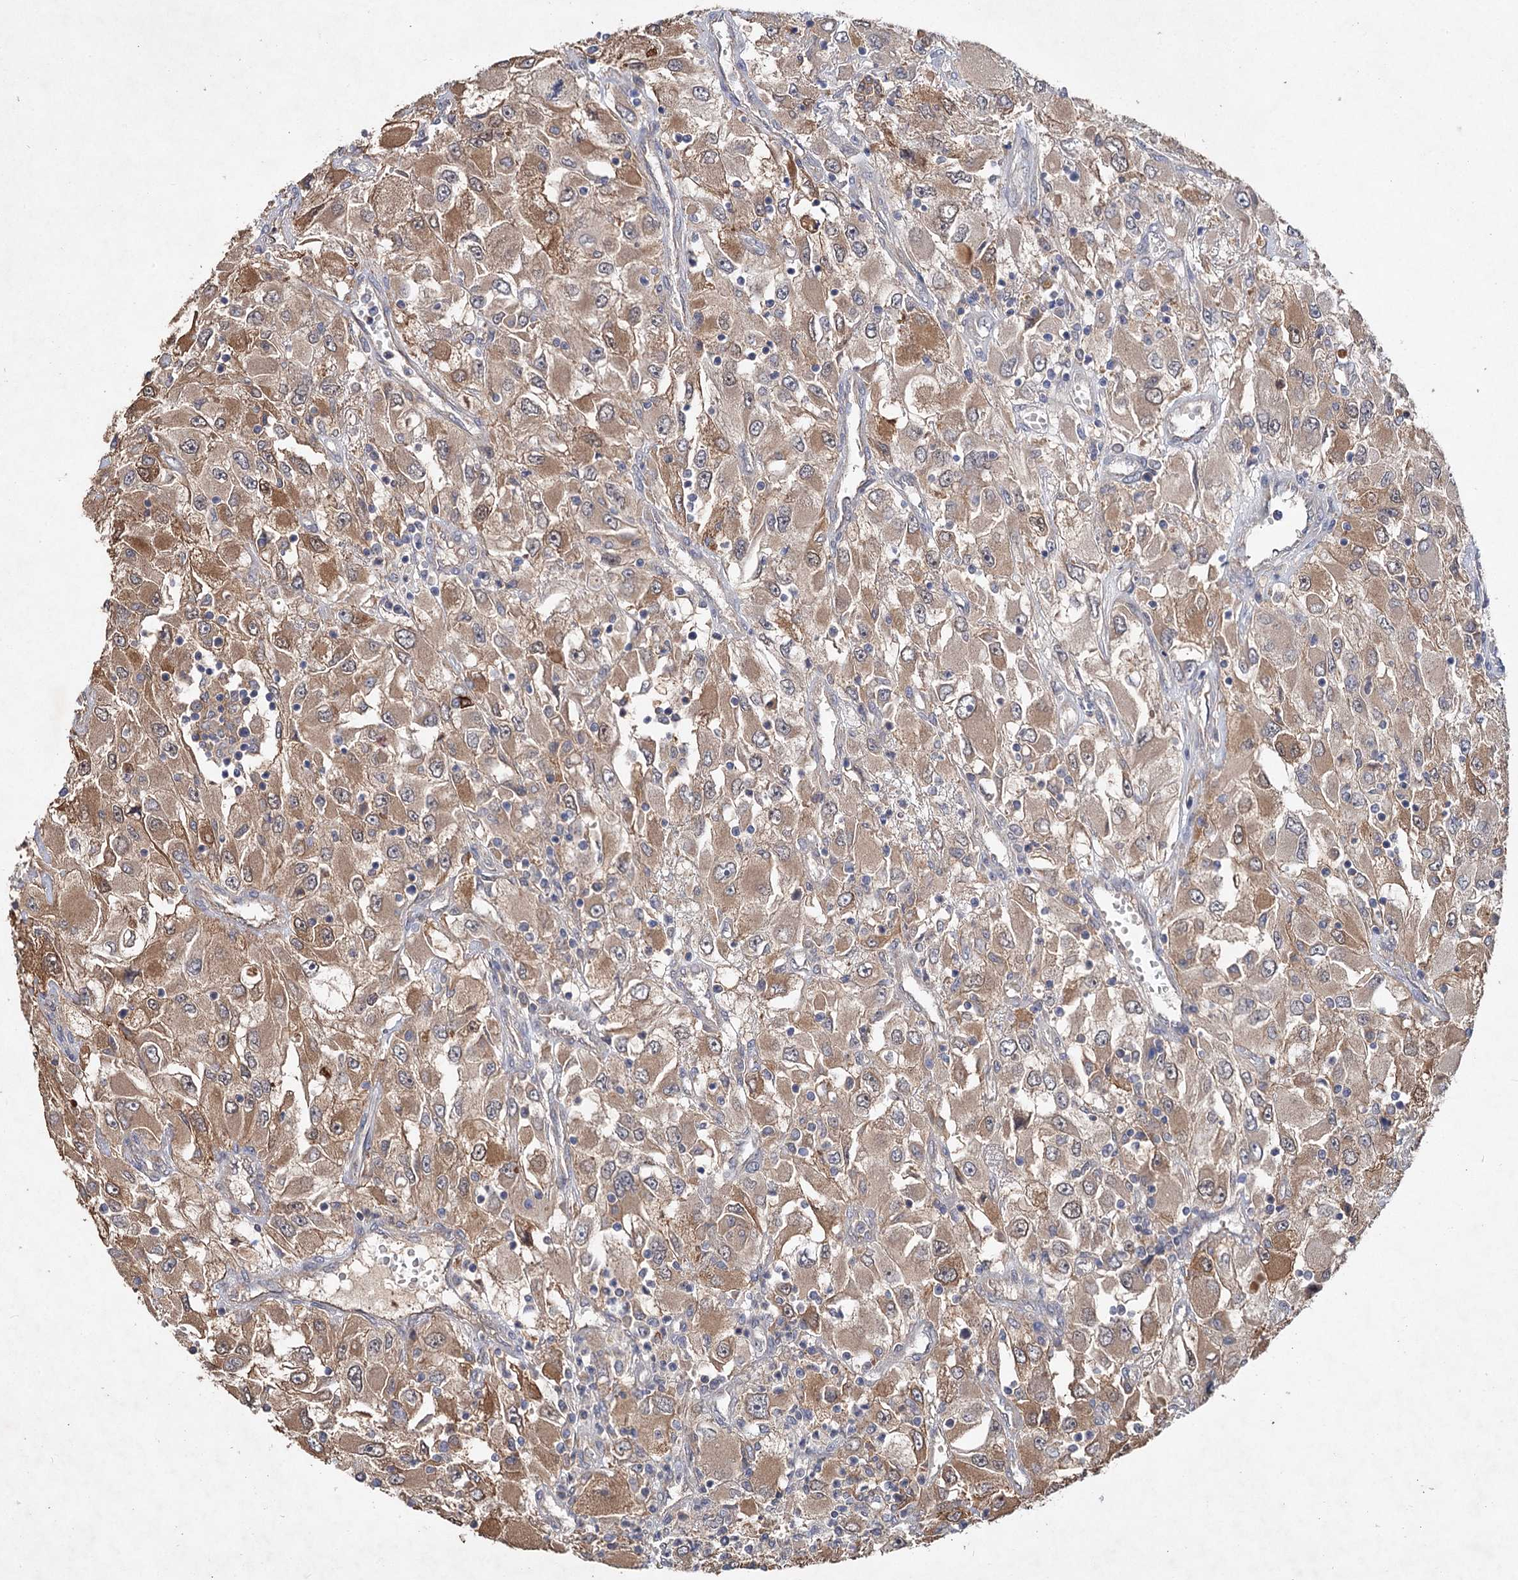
{"staining": {"intensity": "moderate", "quantity": ">75%", "location": "cytoplasmic/membranous"}, "tissue": "renal cancer", "cell_type": "Tumor cells", "image_type": "cancer", "snomed": [{"axis": "morphology", "description": "Adenocarcinoma, NOS"}, {"axis": "topography", "description": "Kidney"}], "caption": "Protein staining displays moderate cytoplasmic/membranous staining in approximately >75% of tumor cells in renal cancer (adenocarcinoma).", "gene": "NUDCD2", "patient": {"sex": "female", "age": 52}}